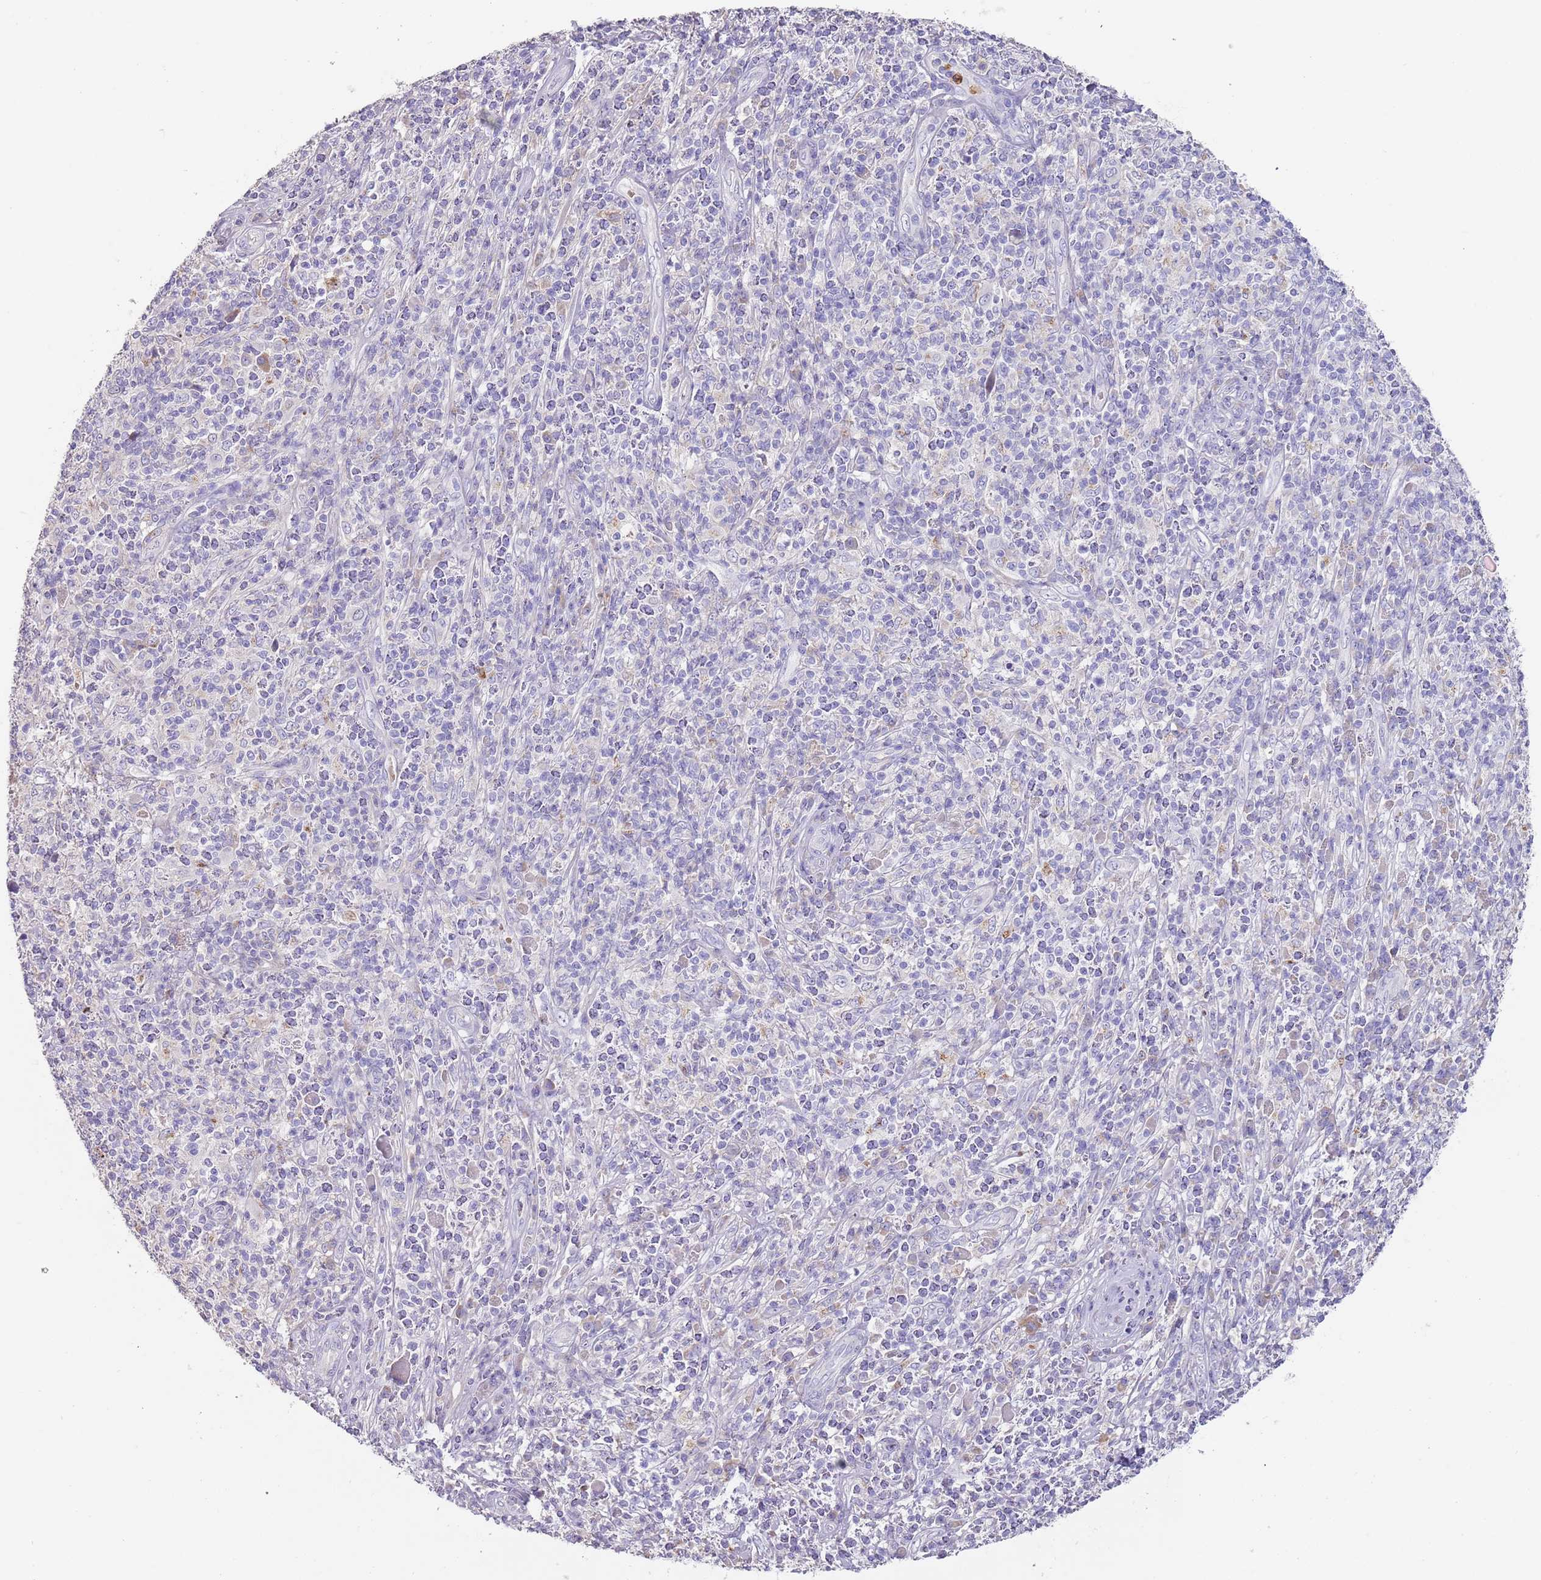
{"staining": {"intensity": "weak", "quantity": "<25%", "location": "cytoplasmic/membranous"}, "tissue": "melanoma", "cell_type": "Tumor cells", "image_type": "cancer", "snomed": [{"axis": "morphology", "description": "Malignant melanoma, NOS"}, {"axis": "topography", "description": "Skin"}], "caption": "IHC of human melanoma exhibits no positivity in tumor cells.", "gene": "TMEM251", "patient": {"sex": "male", "age": 66}}